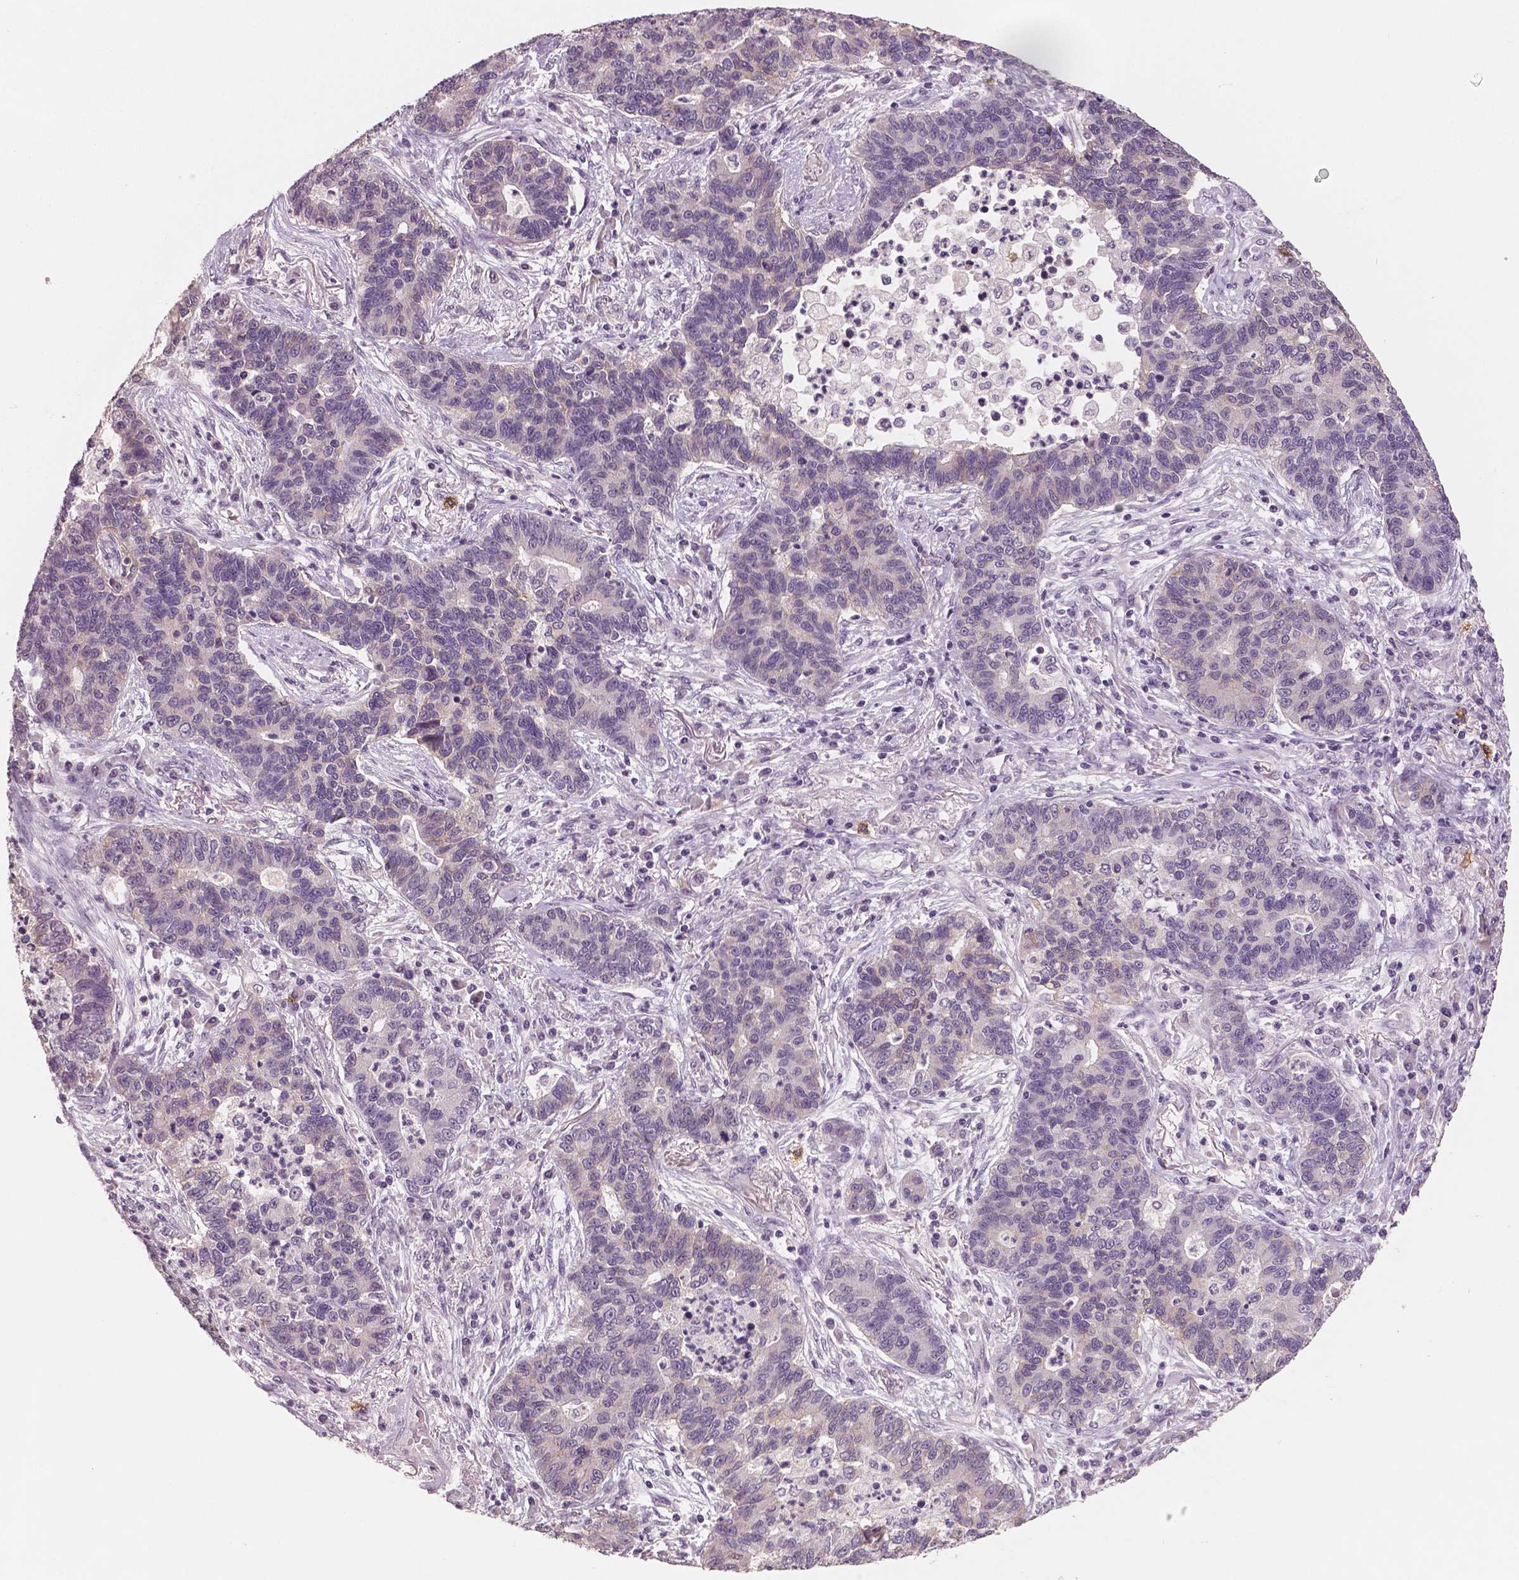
{"staining": {"intensity": "negative", "quantity": "none", "location": "none"}, "tissue": "lung cancer", "cell_type": "Tumor cells", "image_type": "cancer", "snomed": [{"axis": "morphology", "description": "Adenocarcinoma, NOS"}, {"axis": "topography", "description": "Lung"}], "caption": "Tumor cells show no significant protein staining in lung adenocarcinoma.", "gene": "KIT", "patient": {"sex": "female", "age": 57}}